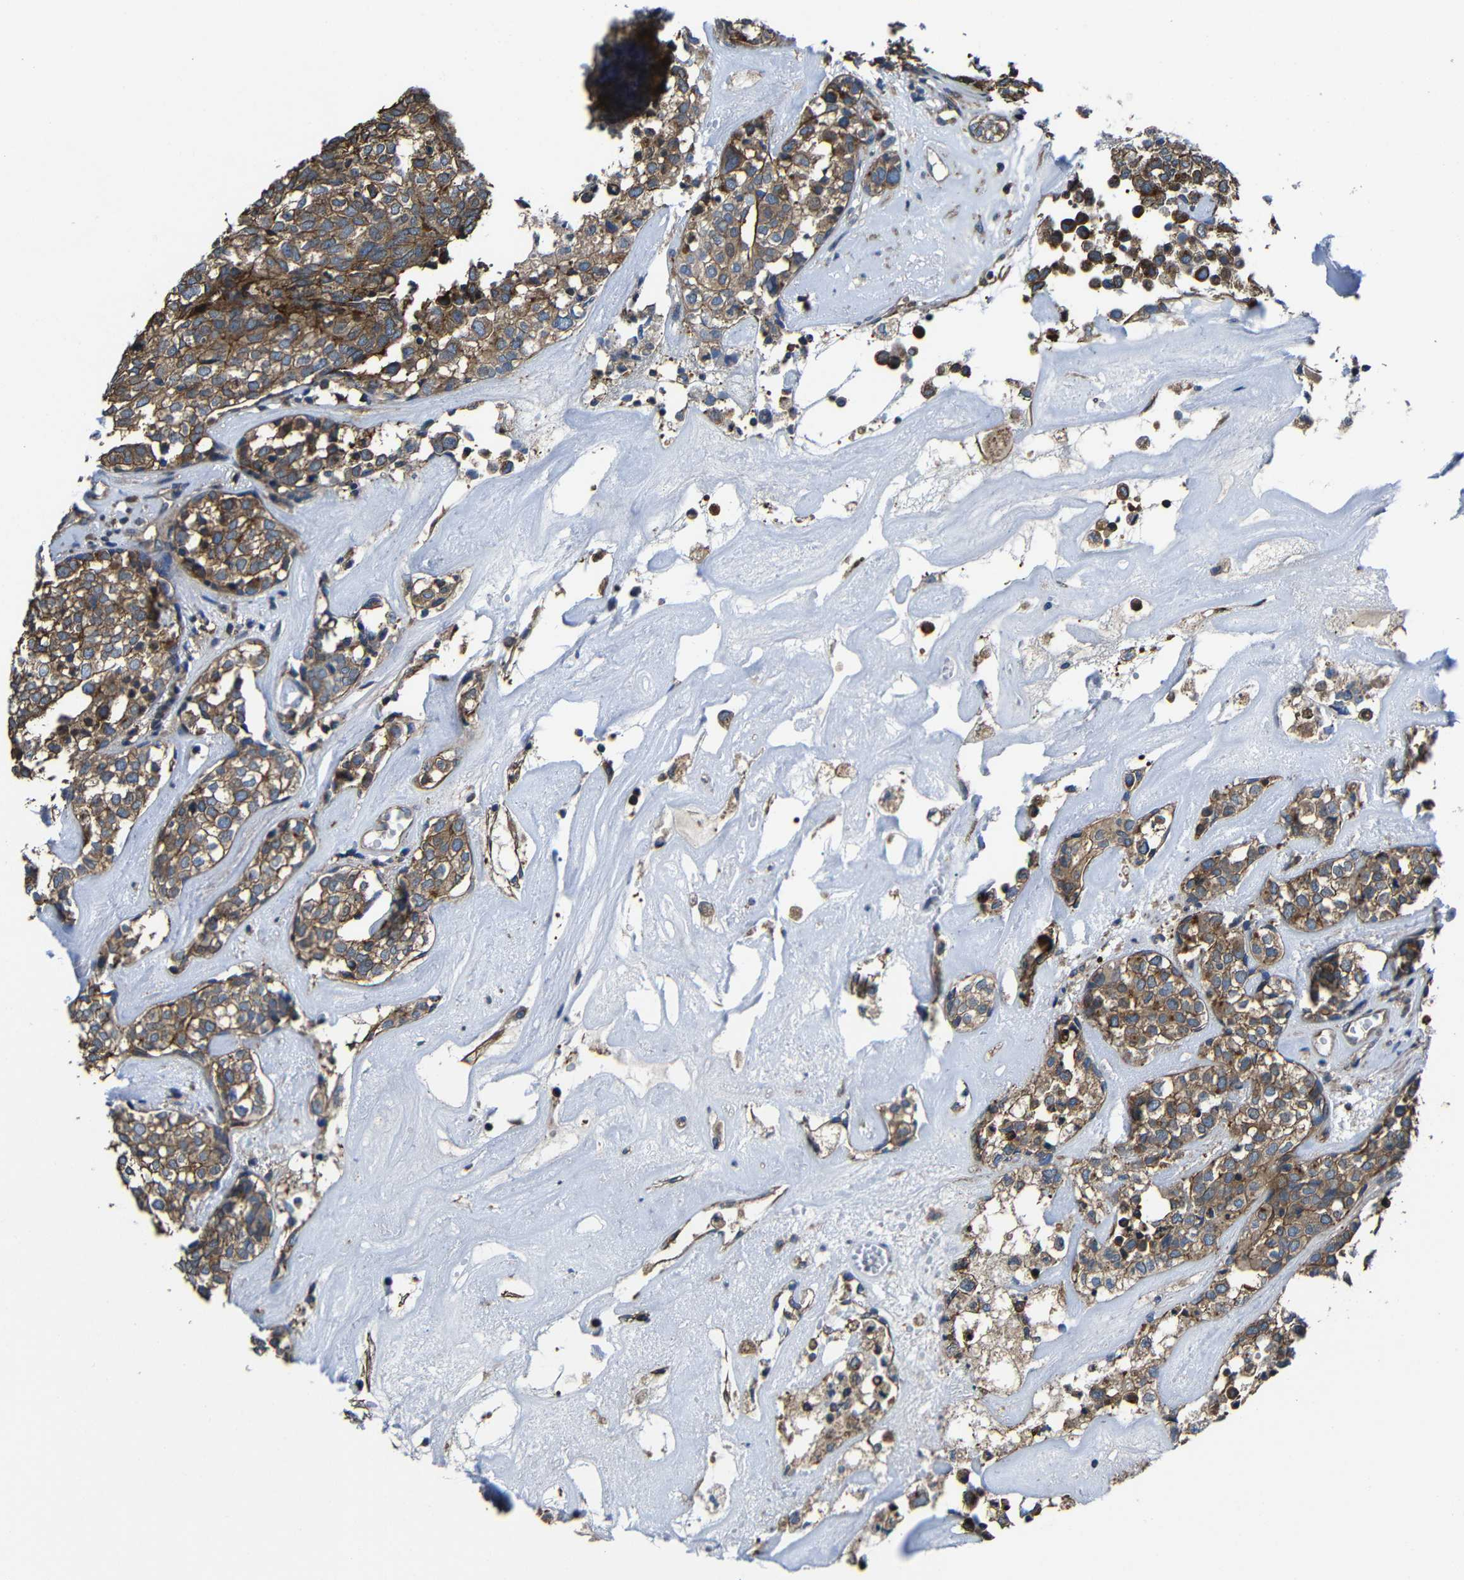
{"staining": {"intensity": "moderate", "quantity": ">75%", "location": "cytoplasmic/membranous"}, "tissue": "head and neck cancer", "cell_type": "Tumor cells", "image_type": "cancer", "snomed": [{"axis": "morphology", "description": "Adenocarcinoma, NOS"}, {"axis": "topography", "description": "Salivary gland"}, {"axis": "topography", "description": "Head-Neck"}], "caption": "Immunohistochemical staining of human adenocarcinoma (head and neck) displays moderate cytoplasmic/membranous protein staining in approximately >75% of tumor cells.", "gene": "GDI1", "patient": {"sex": "female", "age": 65}}